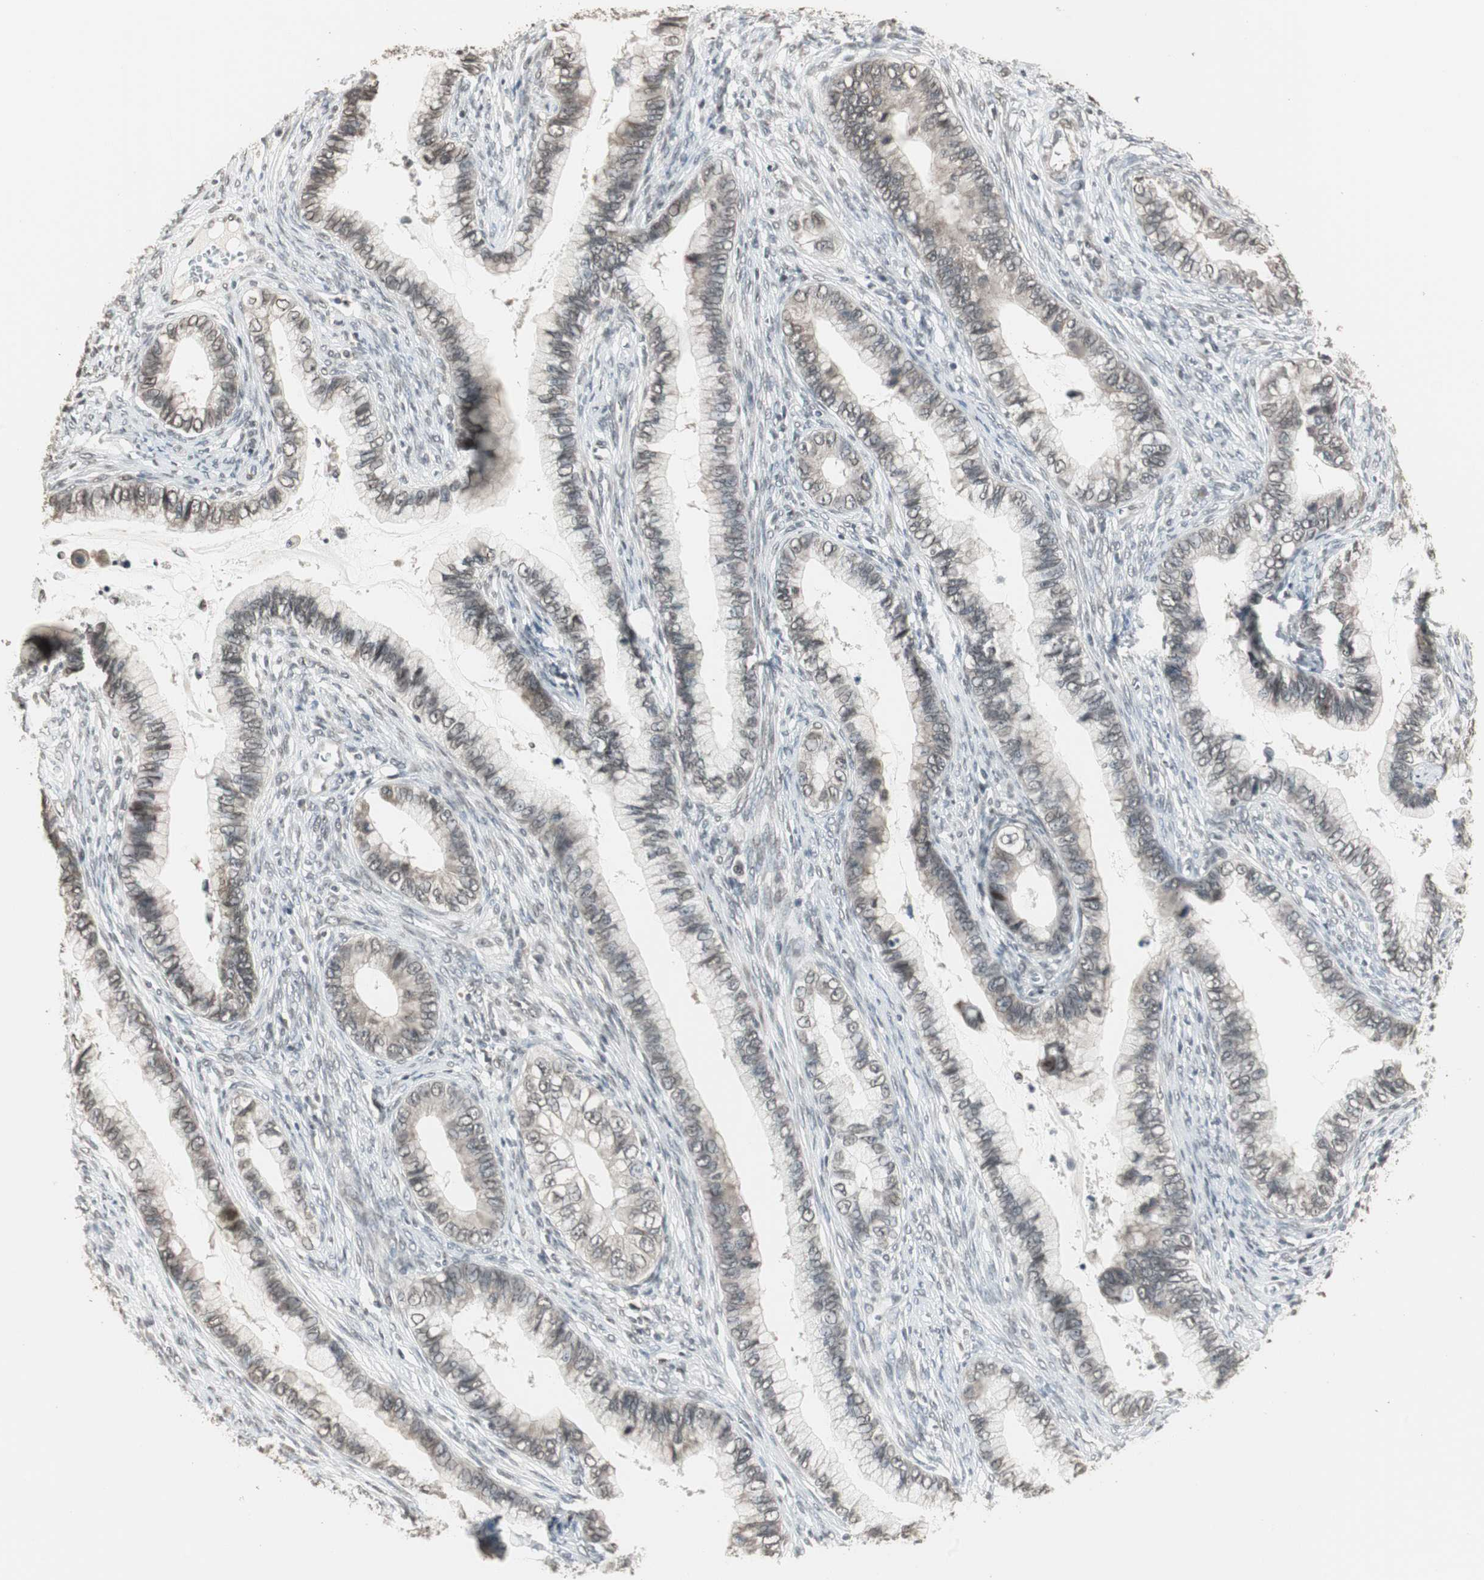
{"staining": {"intensity": "weak", "quantity": "25%-75%", "location": "cytoplasmic/membranous"}, "tissue": "cervical cancer", "cell_type": "Tumor cells", "image_type": "cancer", "snomed": [{"axis": "morphology", "description": "Adenocarcinoma, NOS"}, {"axis": "topography", "description": "Cervix"}], "caption": "About 25%-75% of tumor cells in cervical cancer (adenocarcinoma) display weak cytoplasmic/membranous protein expression as visualized by brown immunohistochemical staining.", "gene": "CBLC", "patient": {"sex": "female", "age": 44}}